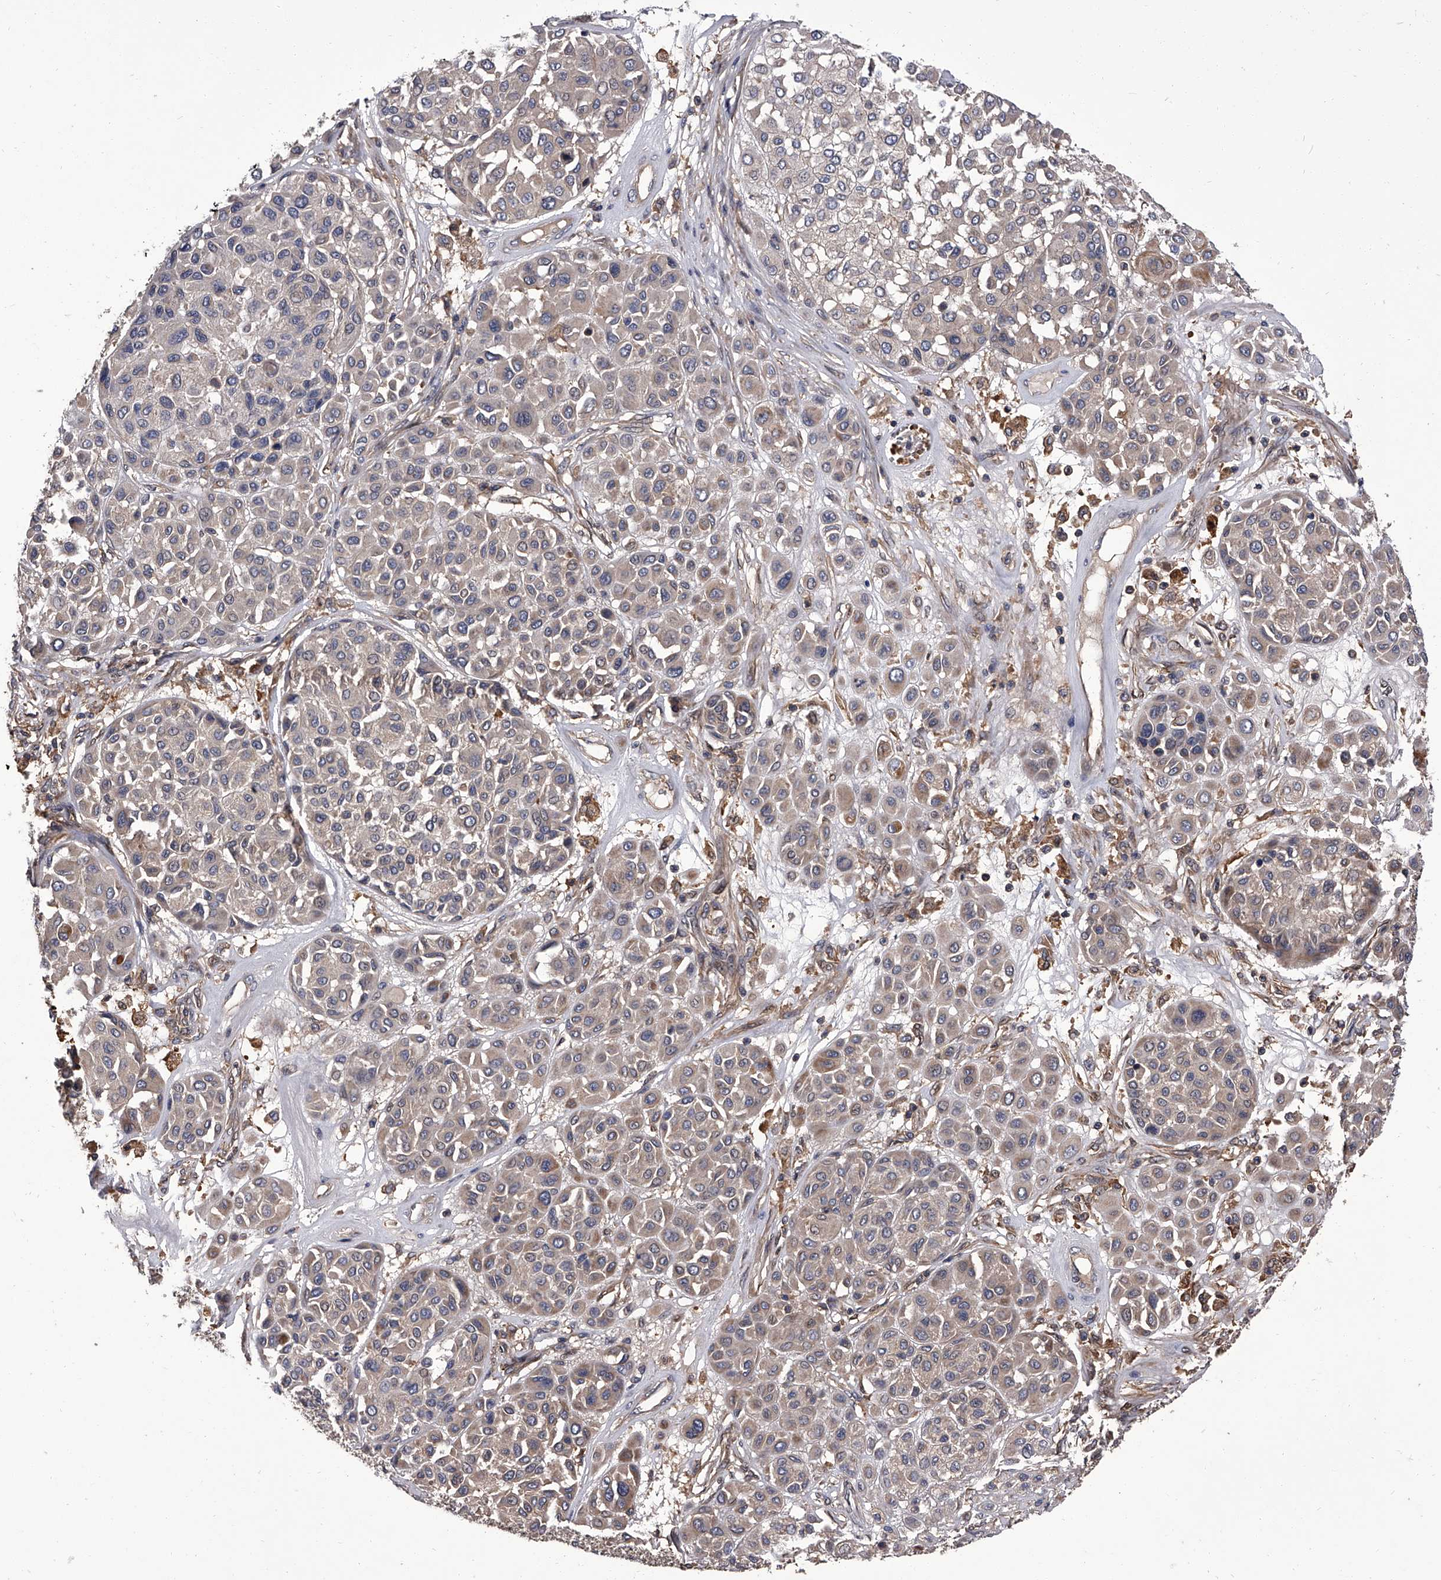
{"staining": {"intensity": "weak", "quantity": ">75%", "location": "cytoplasmic/membranous"}, "tissue": "melanoma", "cell_type": "Tumor cells", "image_type": "cancer", "snomed": [{"axis": "morphology", "description": "Malignant melanoma, Metastatic site"}, {"axis": "topography", "description": "Soft tissue"}], "caption": "There is low levels of weak cytoplasmic/membranous expression in tumor cells of malignant melanoma (metastatic site), as demonstrated by immunohistochemical staining (brown color).", "gene": "STK36", "patient": {"sex": "male", "age": 41}}